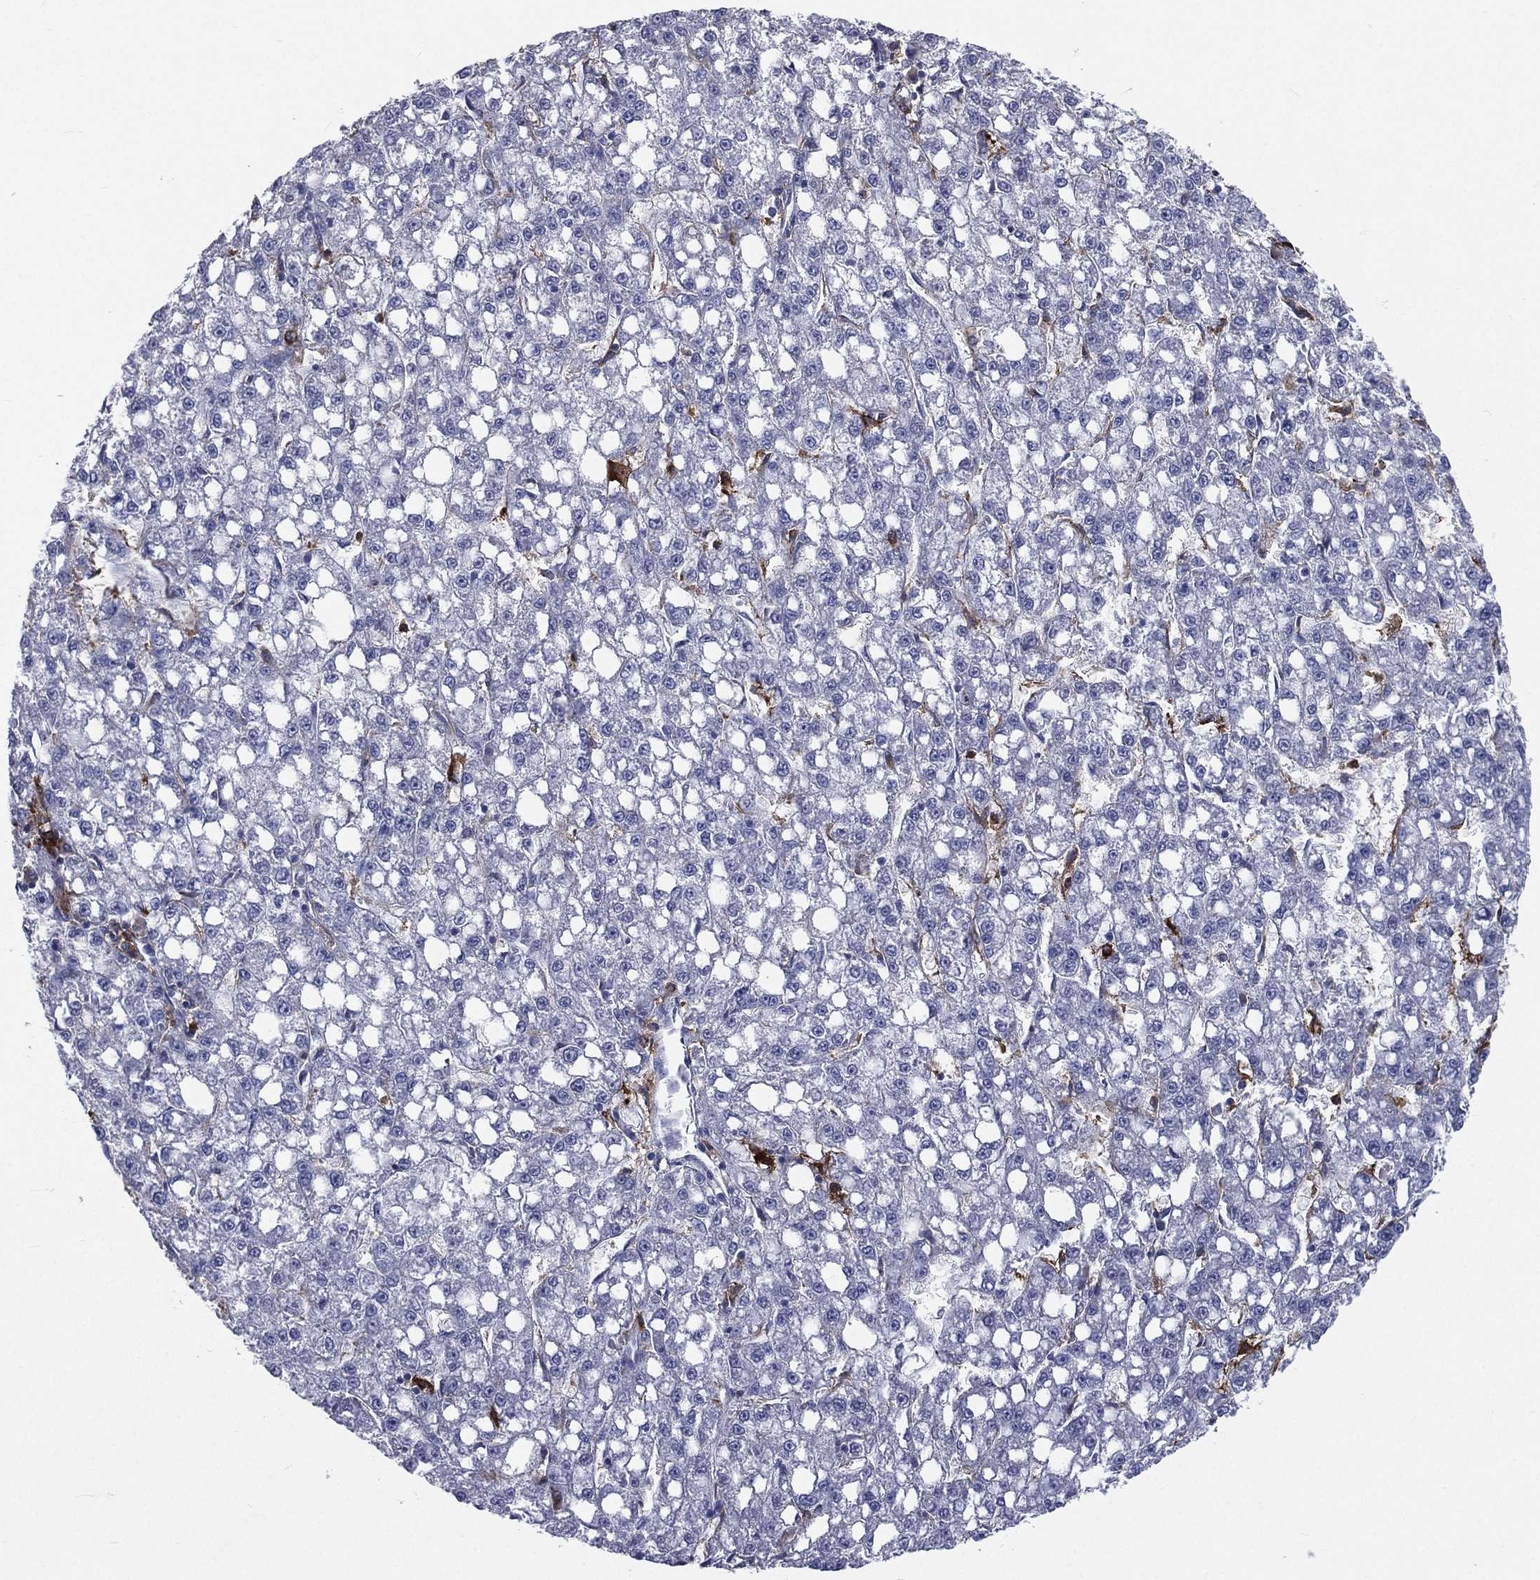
{"staining": {"intensity": "negative", "quantity": "none", "location": "none"}, "tissue": "liver cancer", "cell_type": "Tumor cells", "image_type": "cancer", "snomed": [{"axis": "morphology", "description": "Carcinoma, Hepatocellular, NOS"}, {"axis": "topography", "description": "Liver"}], "caption": "DAB immunohistochemical staining of human liver cancer (hepatocellular carcinoma) shows no significant positivity in tumor cells.", "gene": "BASP1", "patient": {"sex": "female", "age": 65}}